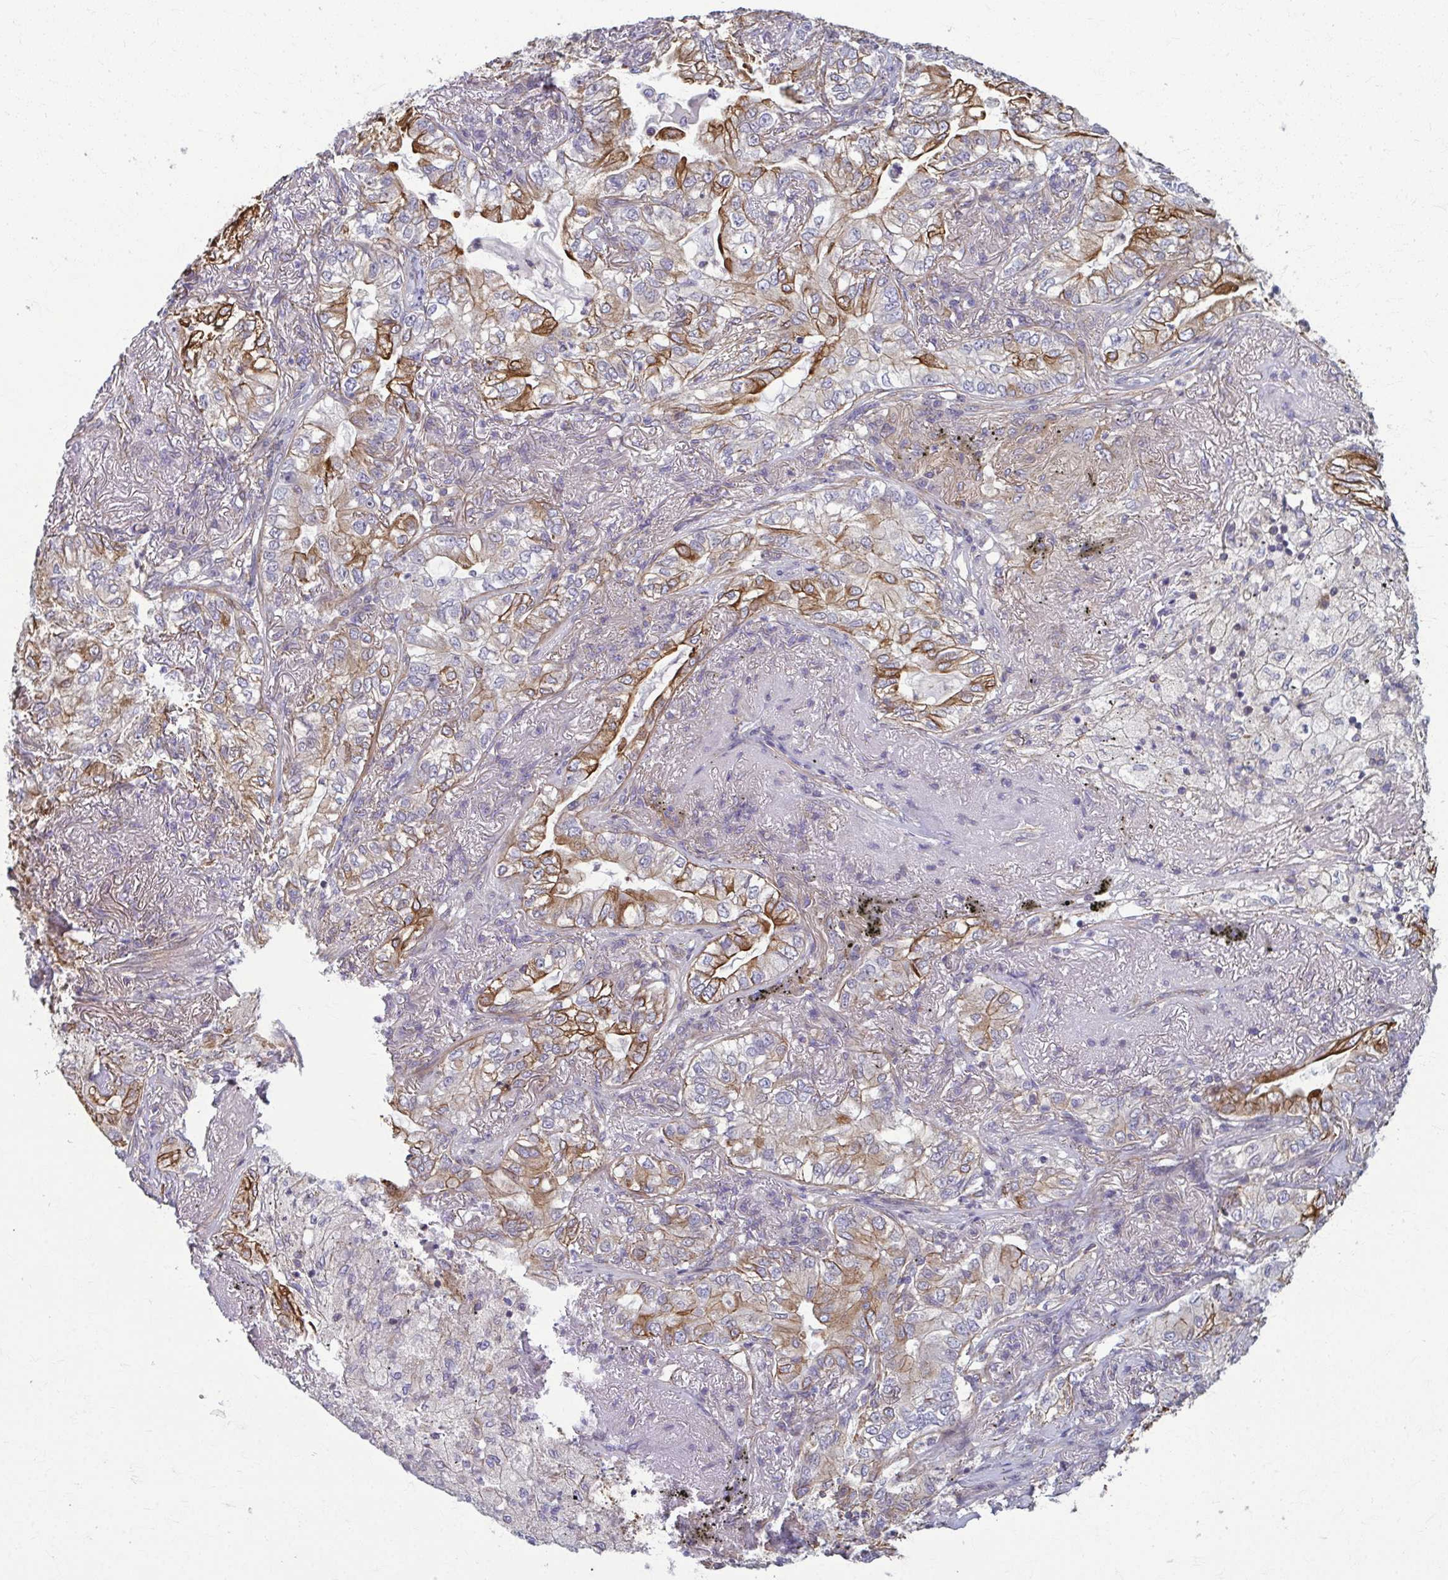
{"staining": {"intensity": "moderate", "quantity": "25%-75%", "location": "cytoplasmic/membranous"}, "tissue": "lung cancer", "cell_type": "Tumor cells", "image_type": "cancer", "snomed": [{"axis": "morphology", "description": "Adenocarcinoma, NOS"}, {"axis": "topography", "description": "Lung"}], "caption": "Human adenocarcinoma (lung) stained for a protein (brown) reveals moderate cytoplasmic/membranous positive positivity in about 25%-75% of tumor cells.", "gene": "EID2B", "patient": {"sex": "female", "age": 73}}